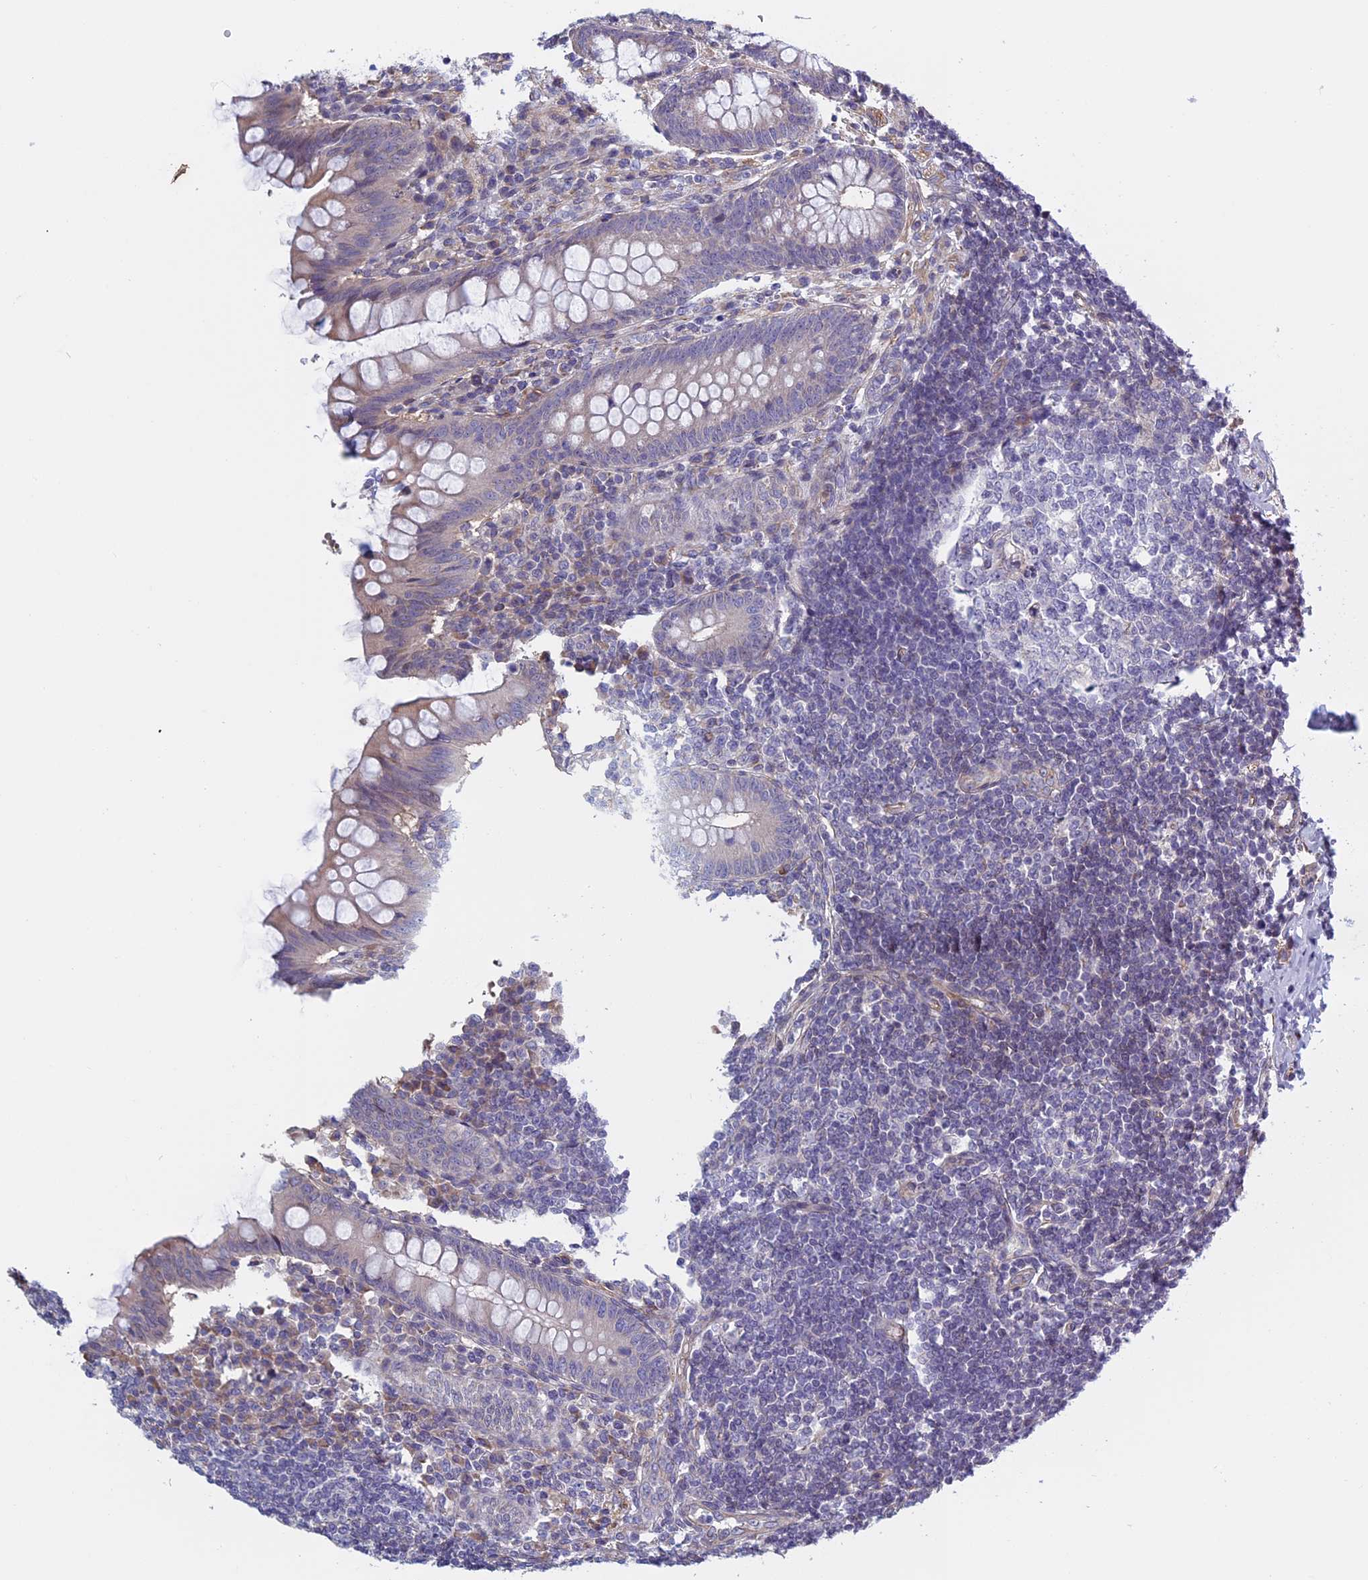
{"staining": {"intensity": "negative", "quantity": "none", "location": "none"}, "tissue": "appendix", "cell_type": "Glandular cells", "image_type": "normal", "snomed": [{"axis": "morphology", "description": "Normal tissue, NOS"}, {"axis": "topography", "description": "Appendix"}], "caption": "DAB immunohistochemical staining of benign human appendix demonstrates no significant staining in glandular cells. (DAB IHC with hematoxylin counter stain).", "gene": "BCL2L10", "patient": {"sex": "female", "age": 33}}